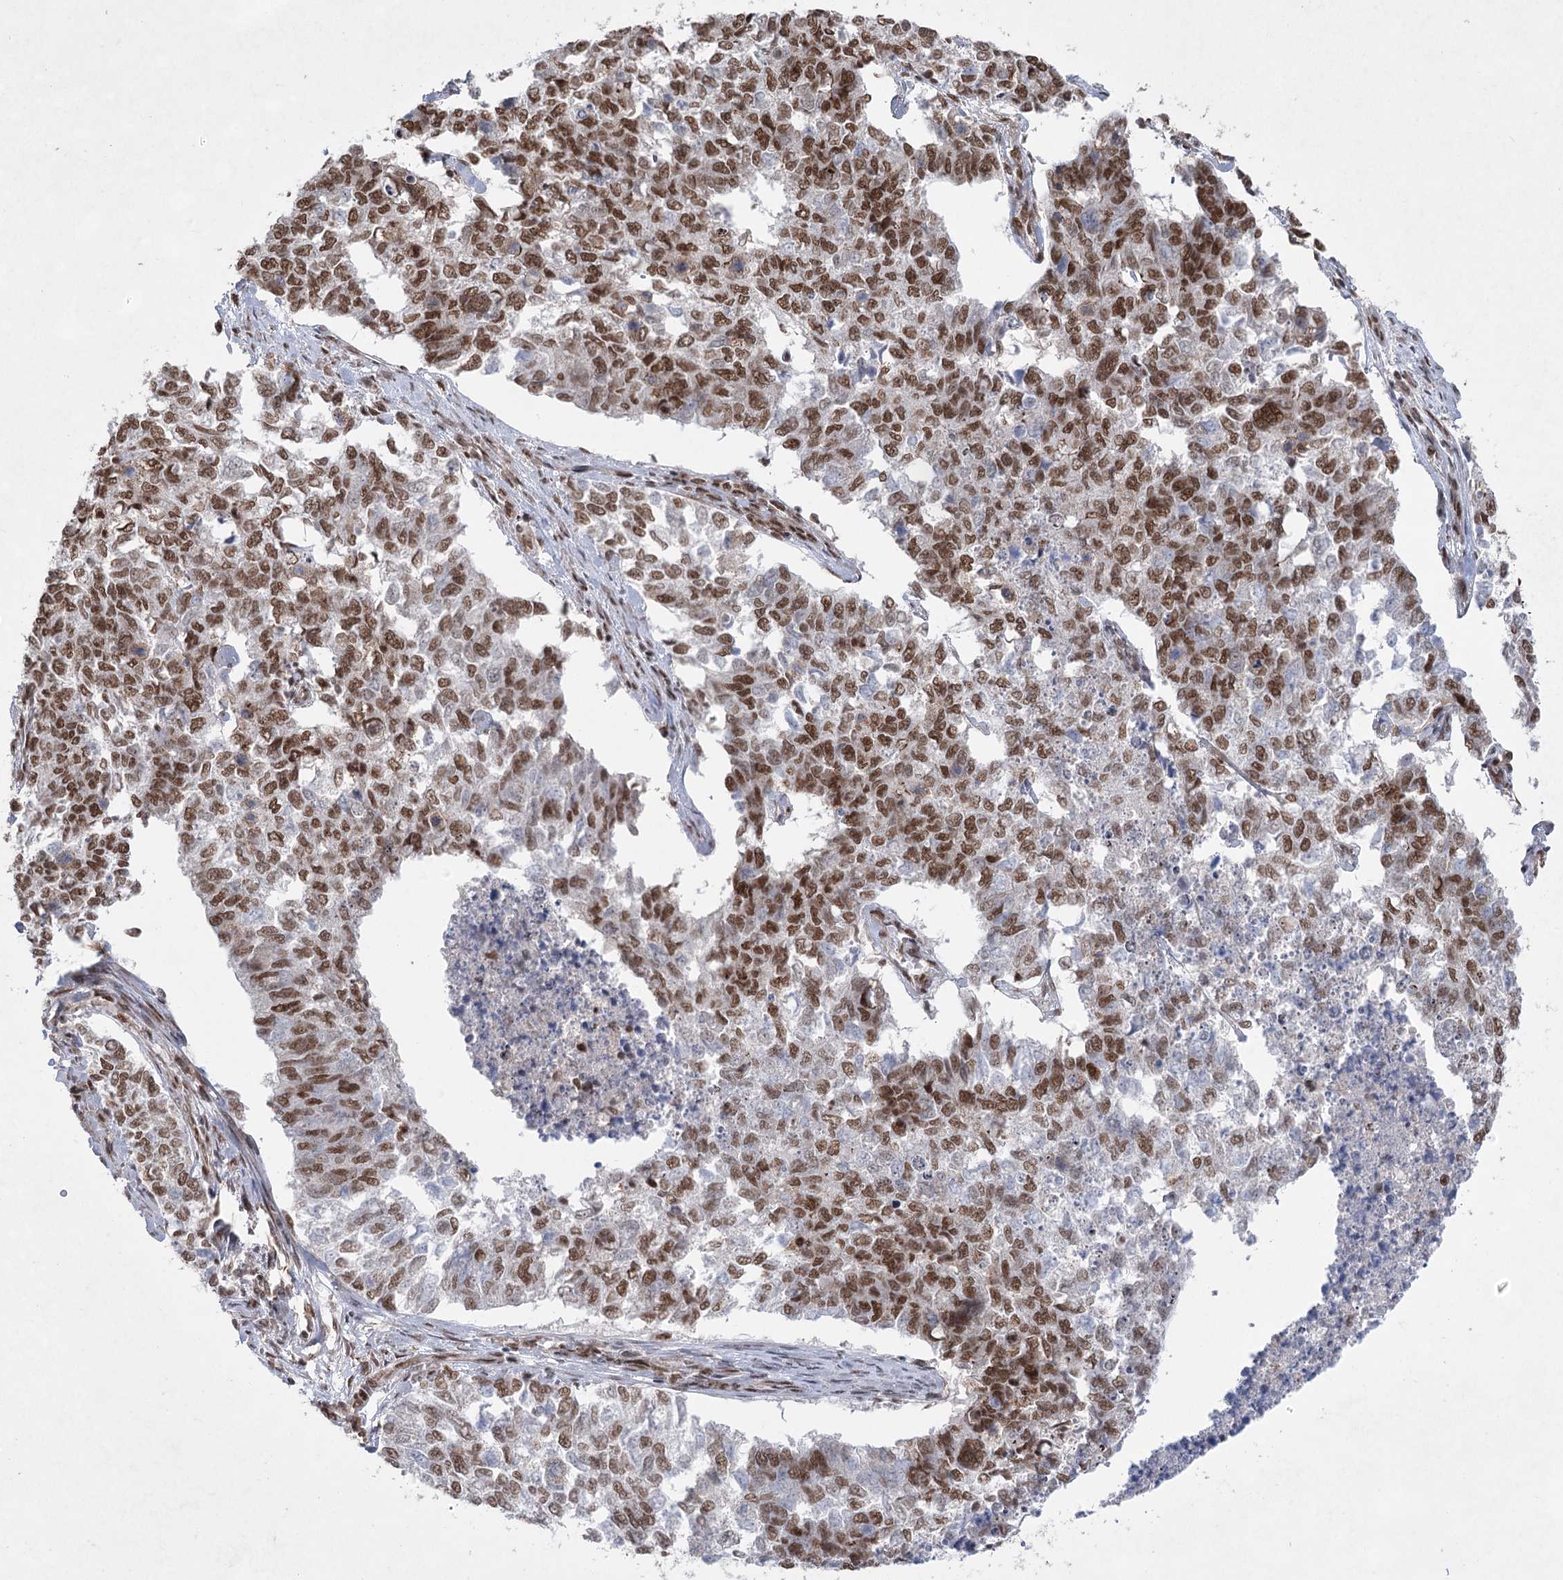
{"staining": {"intensity": "moderate", "quantity": "25%-75%", "location": "nuclear"}, "tissue": "cervical cancer", "cell_type": "Tumor cells", "image_type": "cancer", "snomed": [{"axis": "morphology", "description": "Squamous cell carcinoma, NOS"}, {"axis": "topography", "description": "Cervix"}], "caption": "A brown stain highlights moderate nuclear staining of a protein in cervical cancer (squamous cell carcinoma) tumor cells.", "gene": "ZCCHC8", "patient": {"sex": "female", "age": 63}}